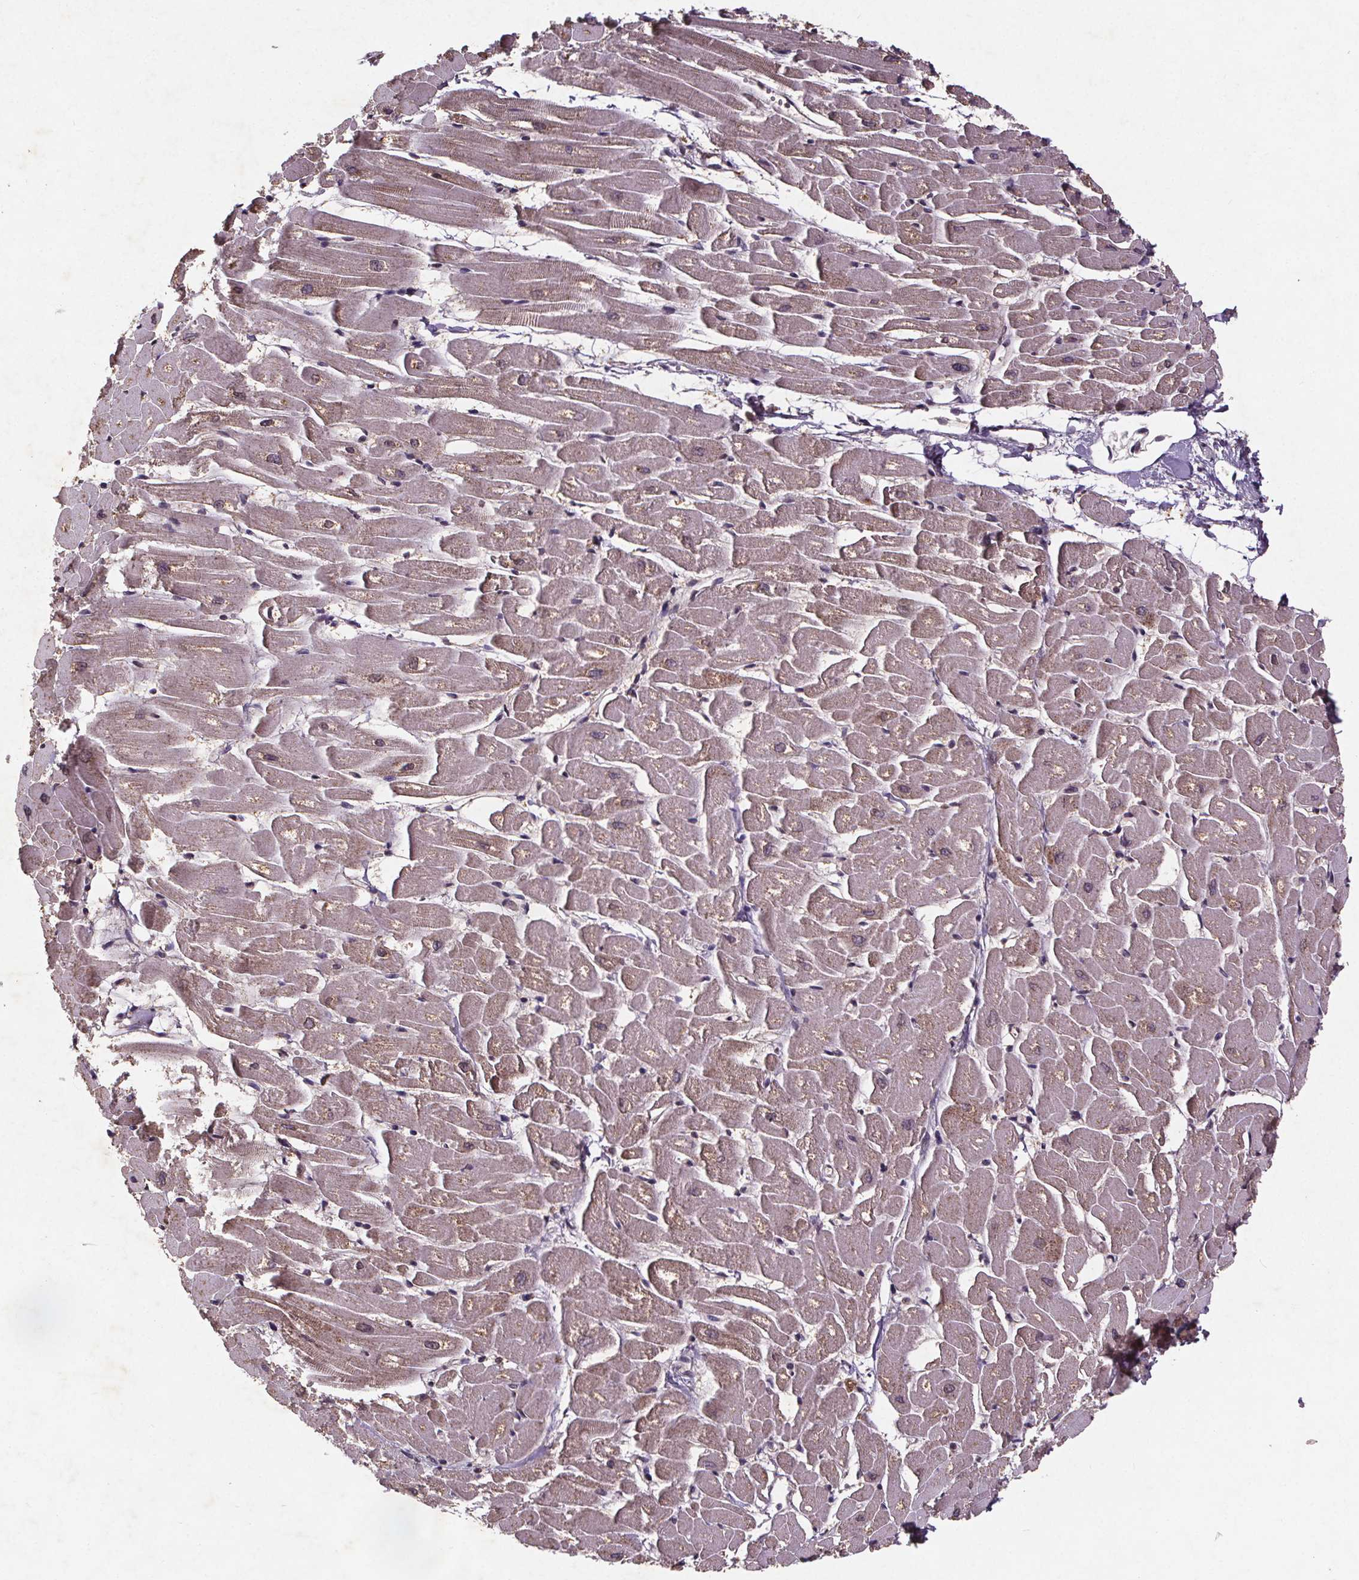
{"staining": {"intensity": "strong", "quantity": "25%-75%", "location": "cytoplasmic/membranous"}, "tissue": "heart muscle", "cell_type": "Cardiomyocytes", "image_type": "normal", "snomed": [{"axis": "morphology", "description": "Normal tissue, NOS"}, {"axis": "topography", "description": "Heart"}], "caption": "The immunohistochemical stain labels strong cytoplasmic/membranous expression in cardiomyocytes of benign heart muscle. Immunohistochemistry stains the protein in brown and the nuclei are stained blue.", "gene": "STRN3", "patient": {"sex": "male", "age": 57}}